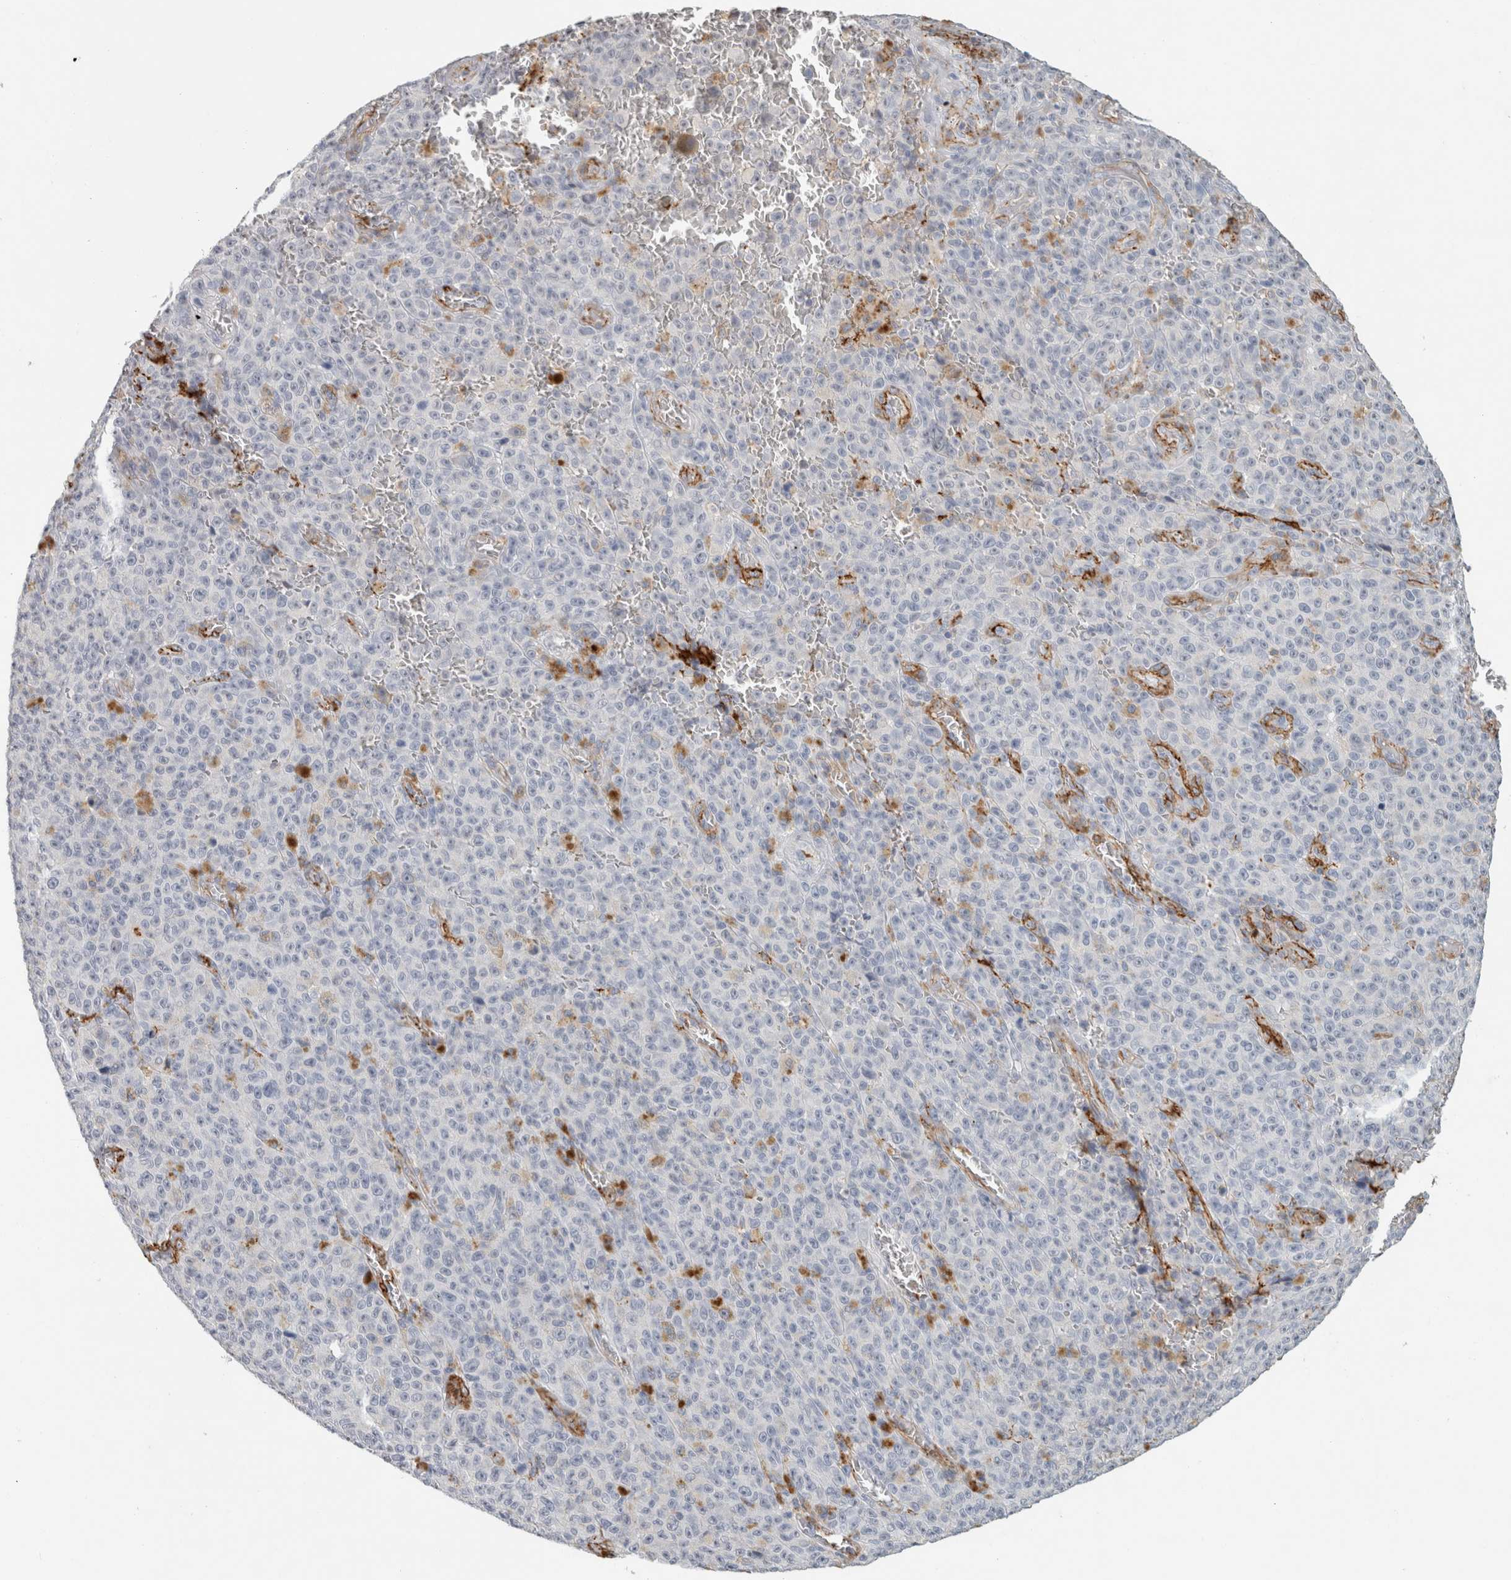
{"staining": {"intensity": "negative", "quantity": "none", "location": "none"}, "tissue": "melanoma", "cell_type": "Tumor cells", "image_type": "cancer", "snomed": [{"axis": "morphology", "description": "Malignant melanoma, NOS"}, {"axis": "topography", "description": "Skin"}], "caption": "This is a histopathology image of immunohistochemistry (IHC) staining of malignant melanoma, which shows no expression in tumor cells.", "gene": "CD36", "patient": {"sex": "female", "age": 82}}